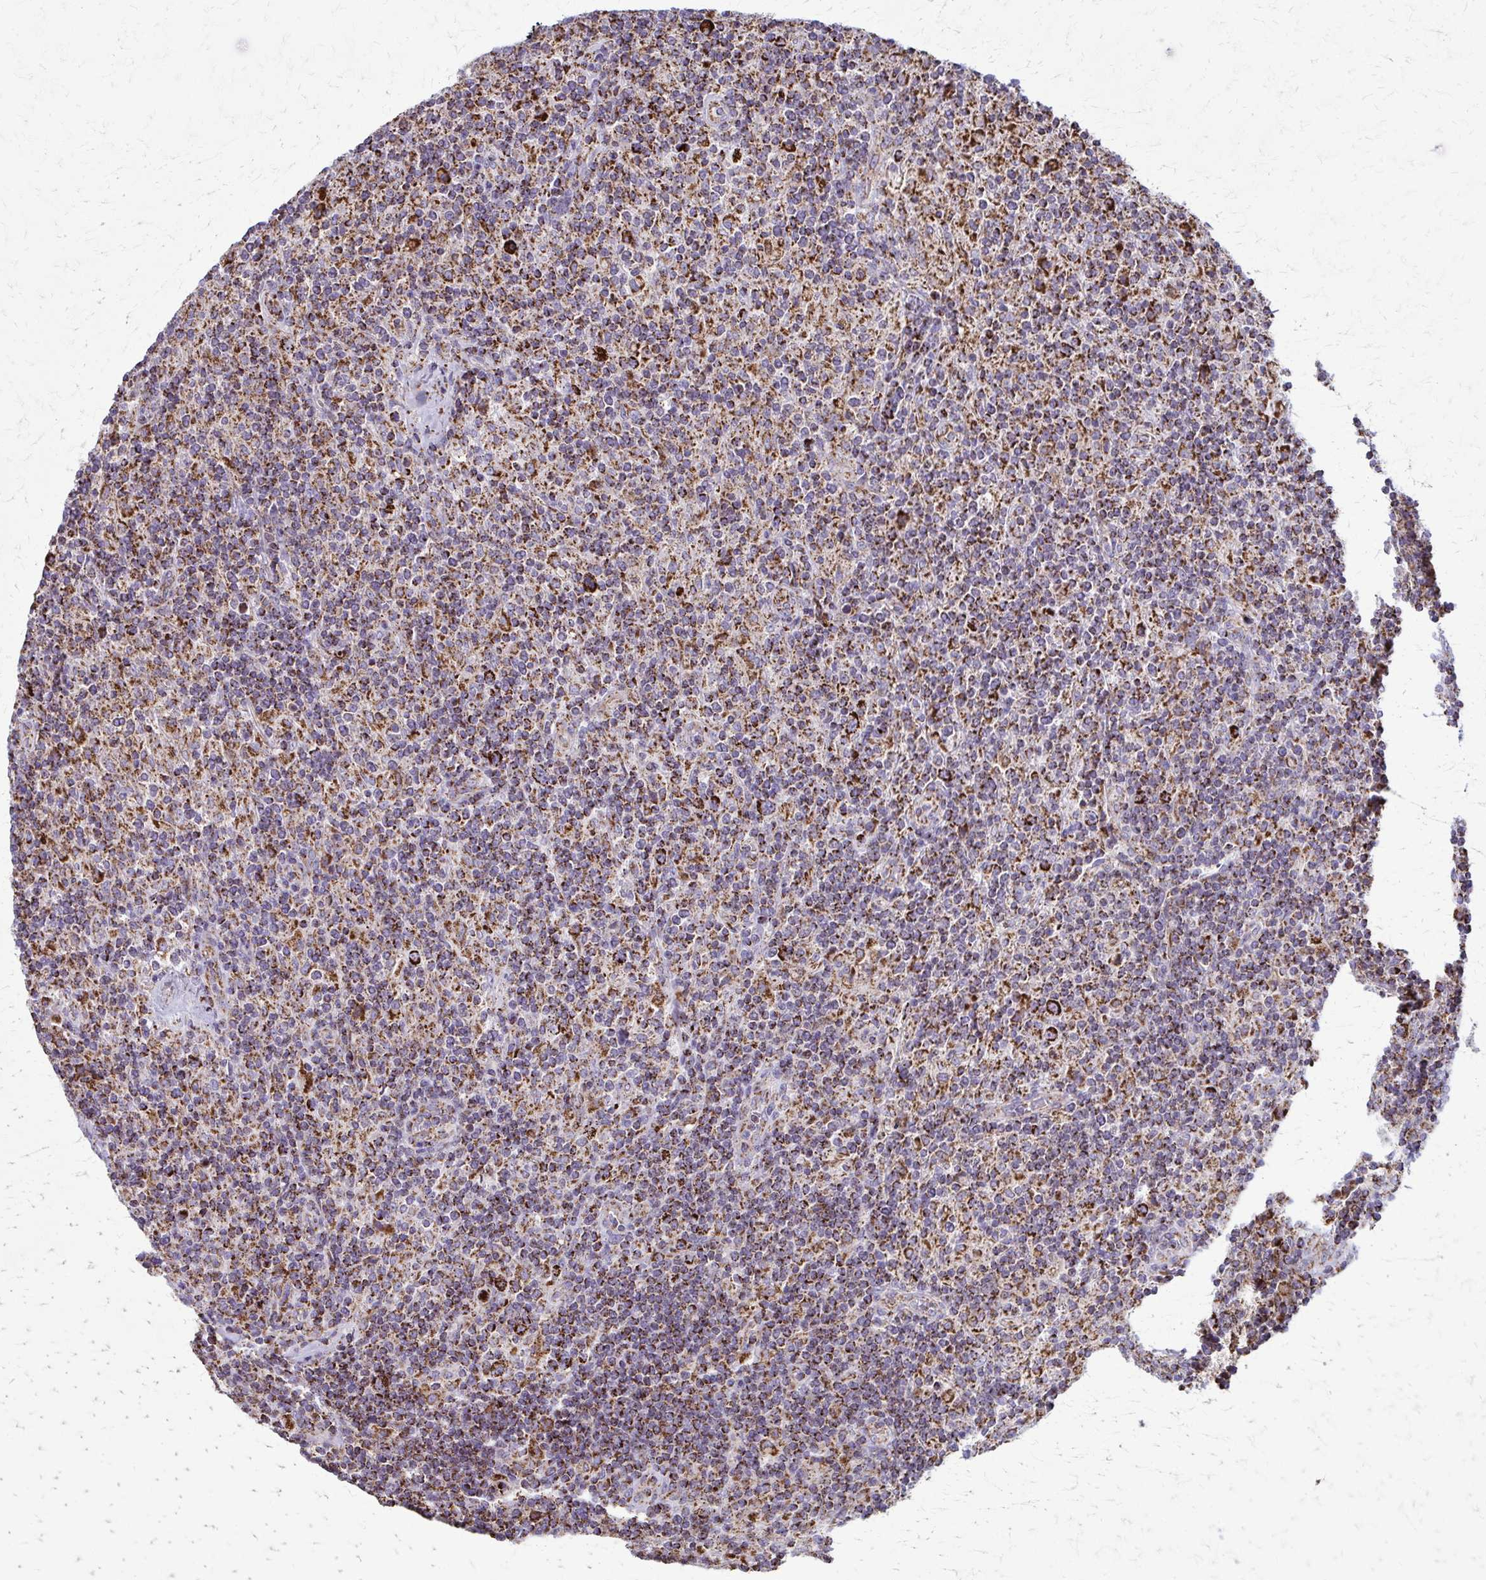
{"staining": {"intensity": "strong", "quantity": ">75%", "location": "cytoplasmic/membranous"}, "tissue": "lymphoma", "cell_type": "Tumor cells", "image_type": "cancer", "snomed": [{"axis": "morphology", "description": "Hodgkin's disease, NOS"}, {"axis": "topography", "description": "Lymph node"}], "caption": "IHC of human Hodgkin's disease demonstrates high levels of strong cytoplasmic/membranous staining in approximately >75% of tumor cells. The staining is performed using DAB brown chromogen to label protein expression. The nuclei are counter-stained blue using hematoxylin.", "gene": "TVP23A", "patient": {"sex": "male", "age": 70}}